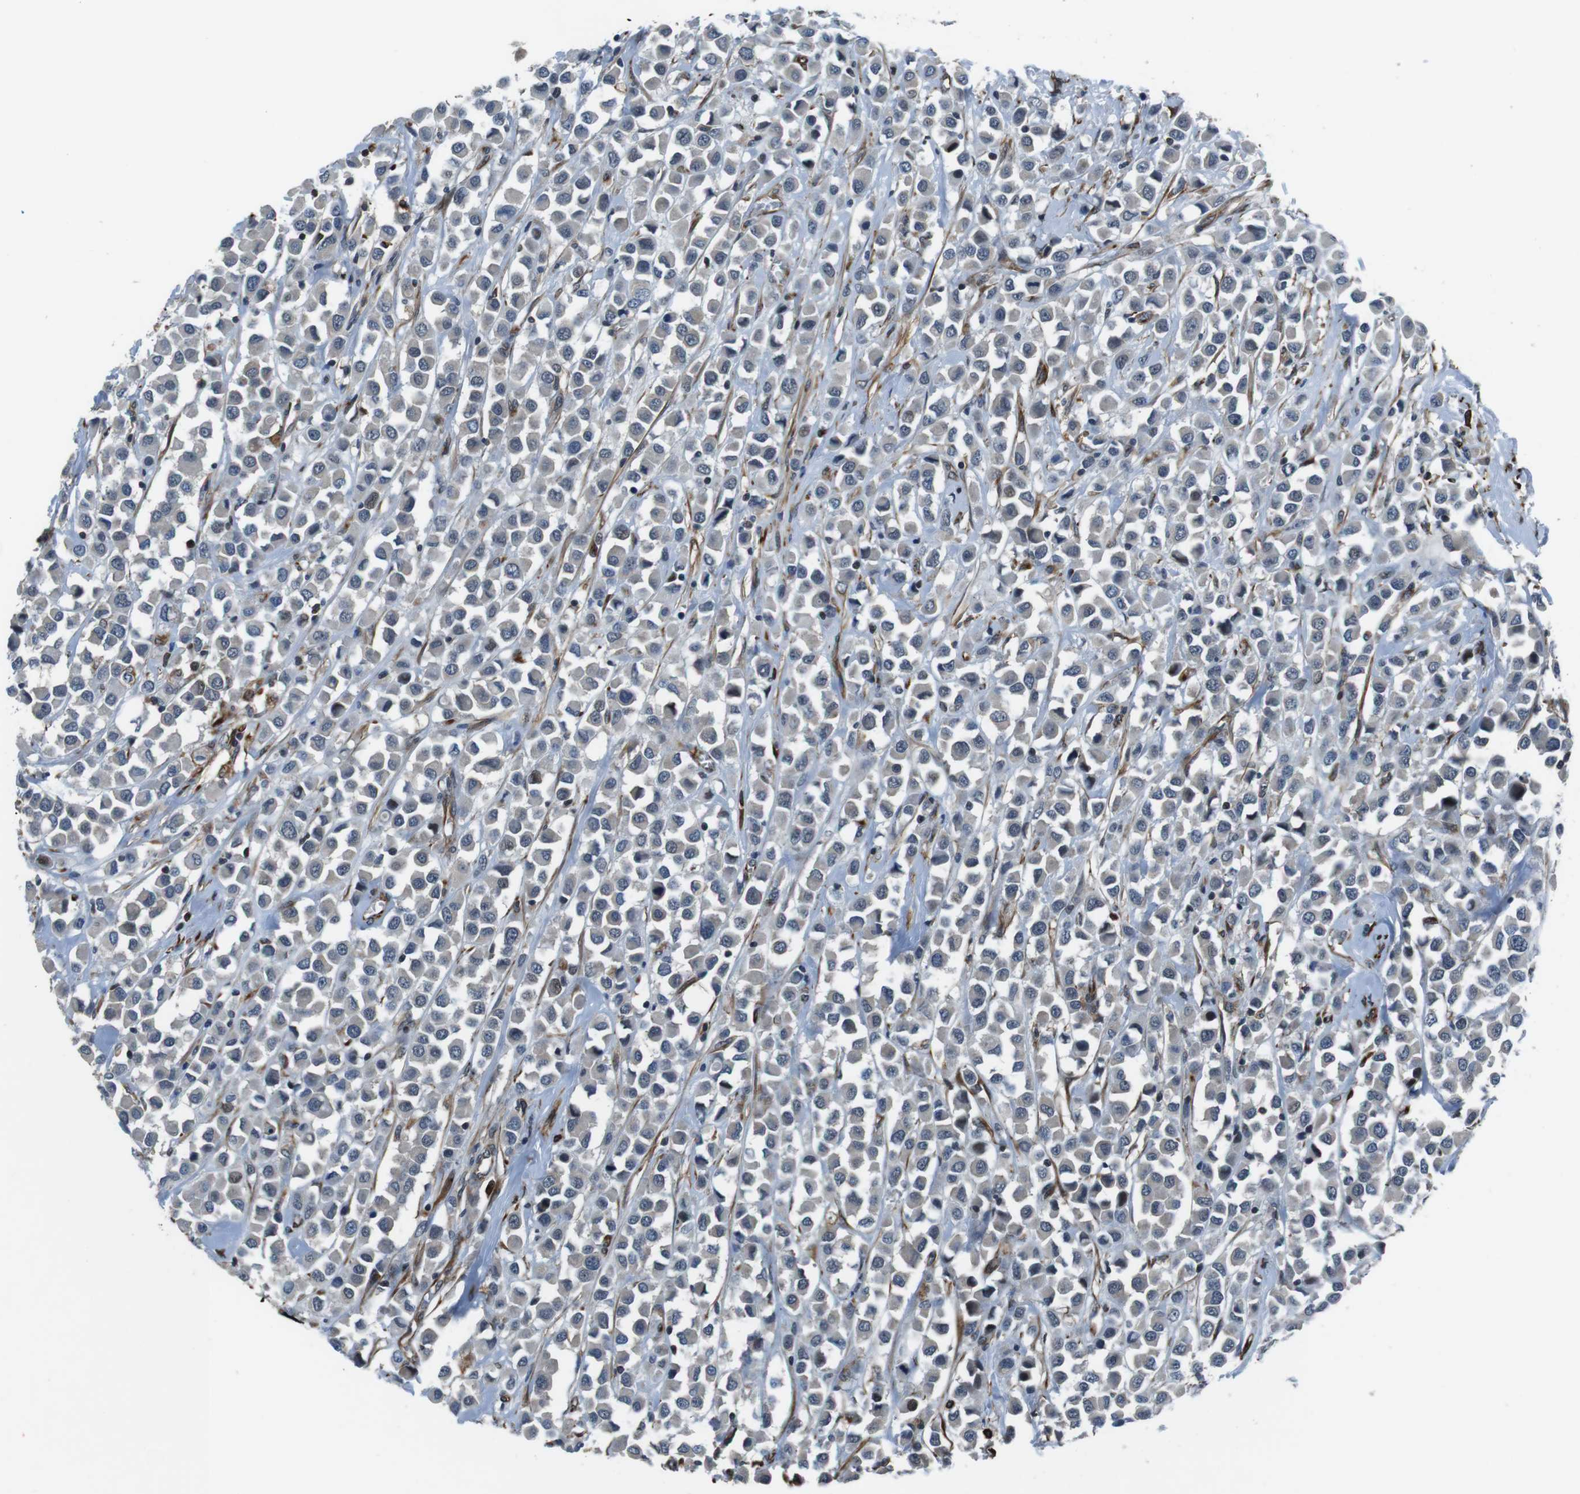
{"staining": {"intensity": "negative", "quantity": "none", "location": "none"}, "tissue": "breast cancer", "cell_type": "Tumor cells", "image_type": "cancer", "snomed": [{"axis": "morphology", "description": "Duct carcinoma"}, {"axis": "topography", "description": "Breast"}], "caption": "Tumor cells are negative for brown protein staining in breast cancer. Brightfield microscopy of IHC stained with DAB (brown) and hematoxylin (blue), captured at high magnification.", "gene": "LRRC49", "patient": {"sex": "female", "age": 61}}